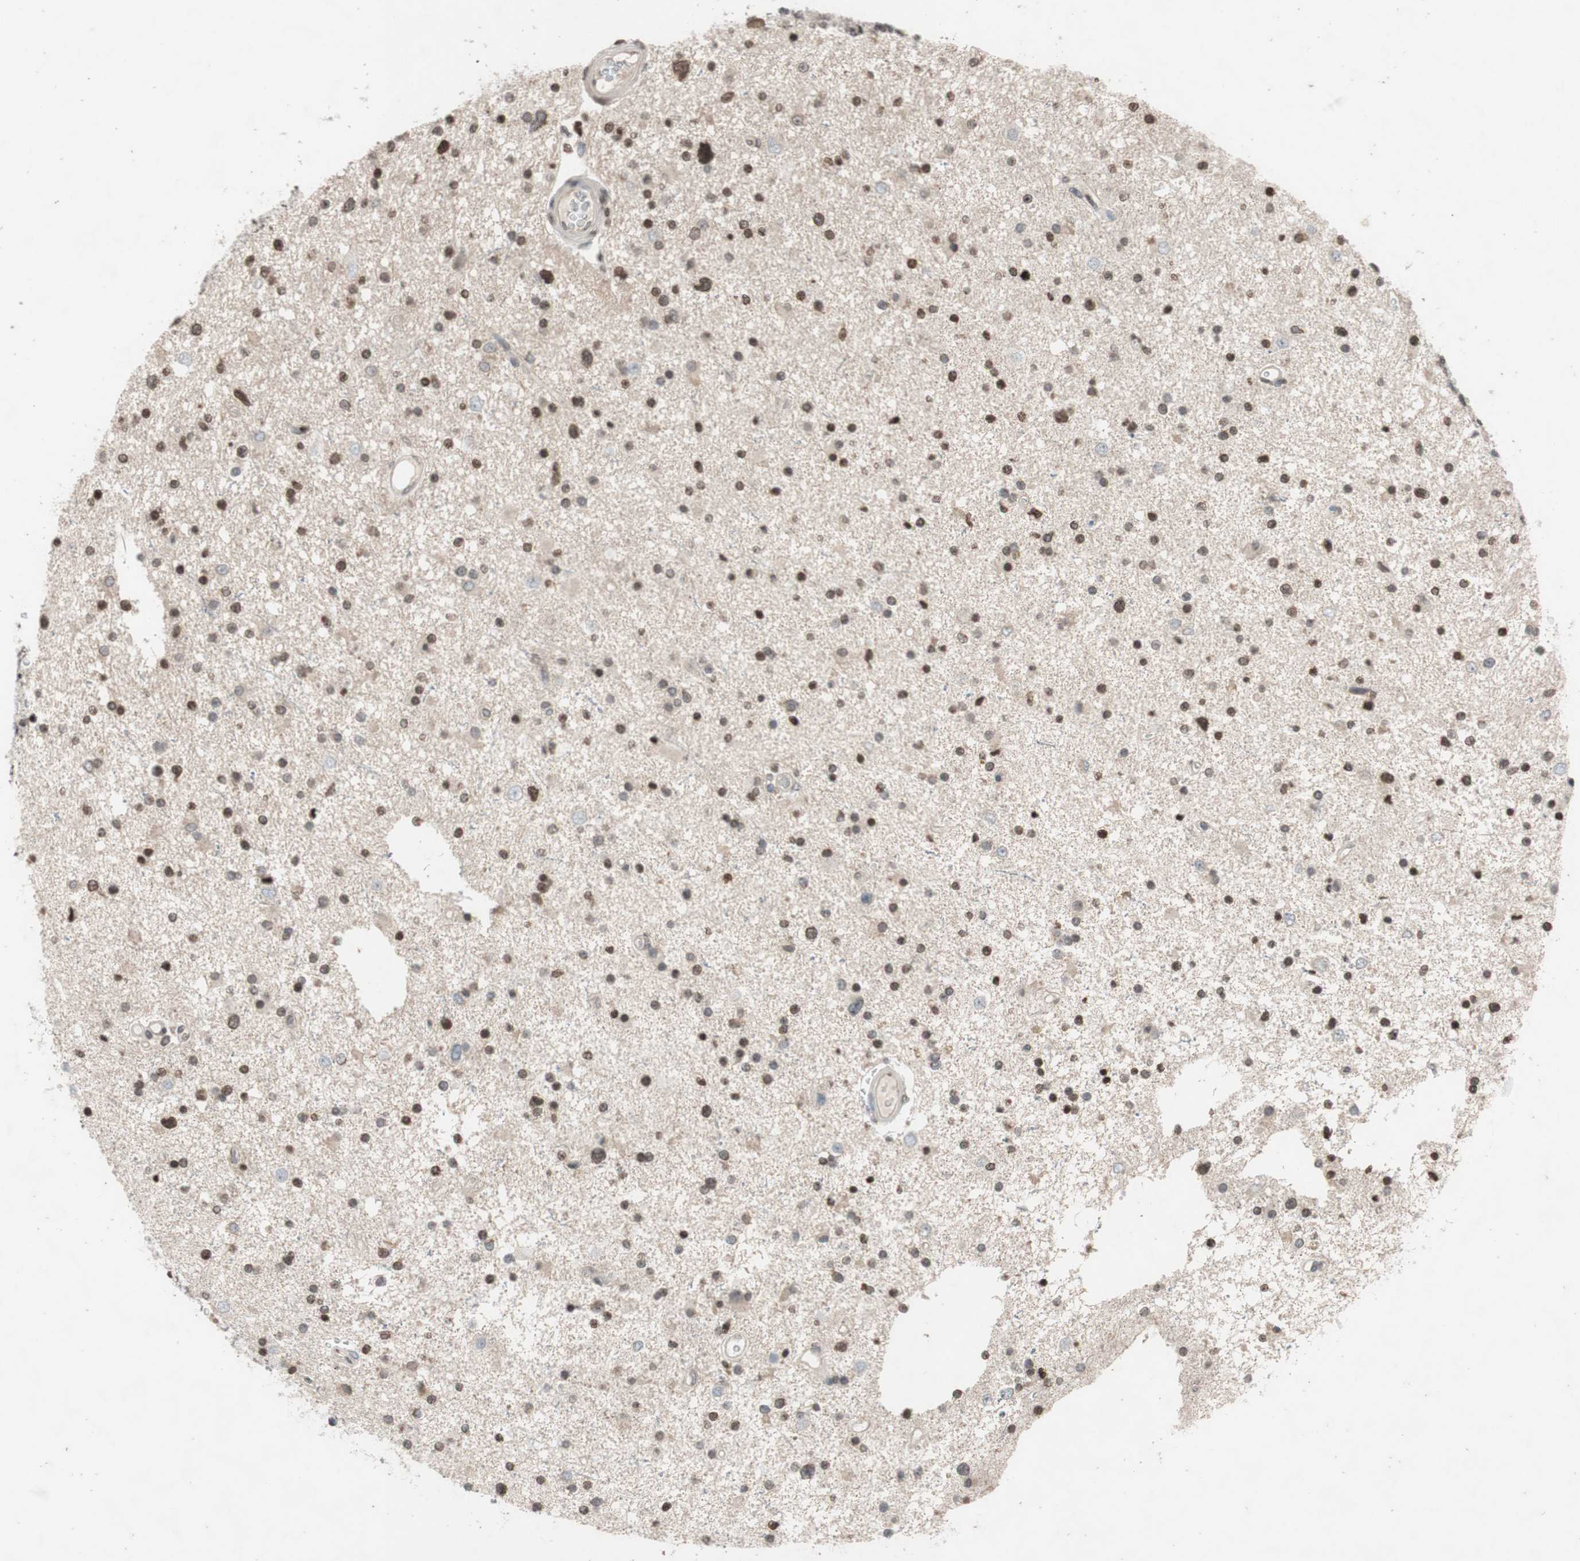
{"staining": {"intensity": "moderate", "quantity": "25%-75%", "location": "nuclear"}, "tissue": "glioma", "cell_type": "Tumor cells", "image_type": "cancer", "snomed": [{"axis": "morphology", "description": "Glioma, malignant, High grade"}, {"axis": "topography", "description": "Brain"}], "caption": "Glioma was stained to show a protein in brown. There is medium levels of moderate nuclear staining in approximately 25%-75% of tumor cells. (Stains: DAB in brown, nuclei in blue, Microscopy: brightfield microscopy at high magnification).", "gene": "MCM6", "patient": {"sex": "male", "age": 33}}